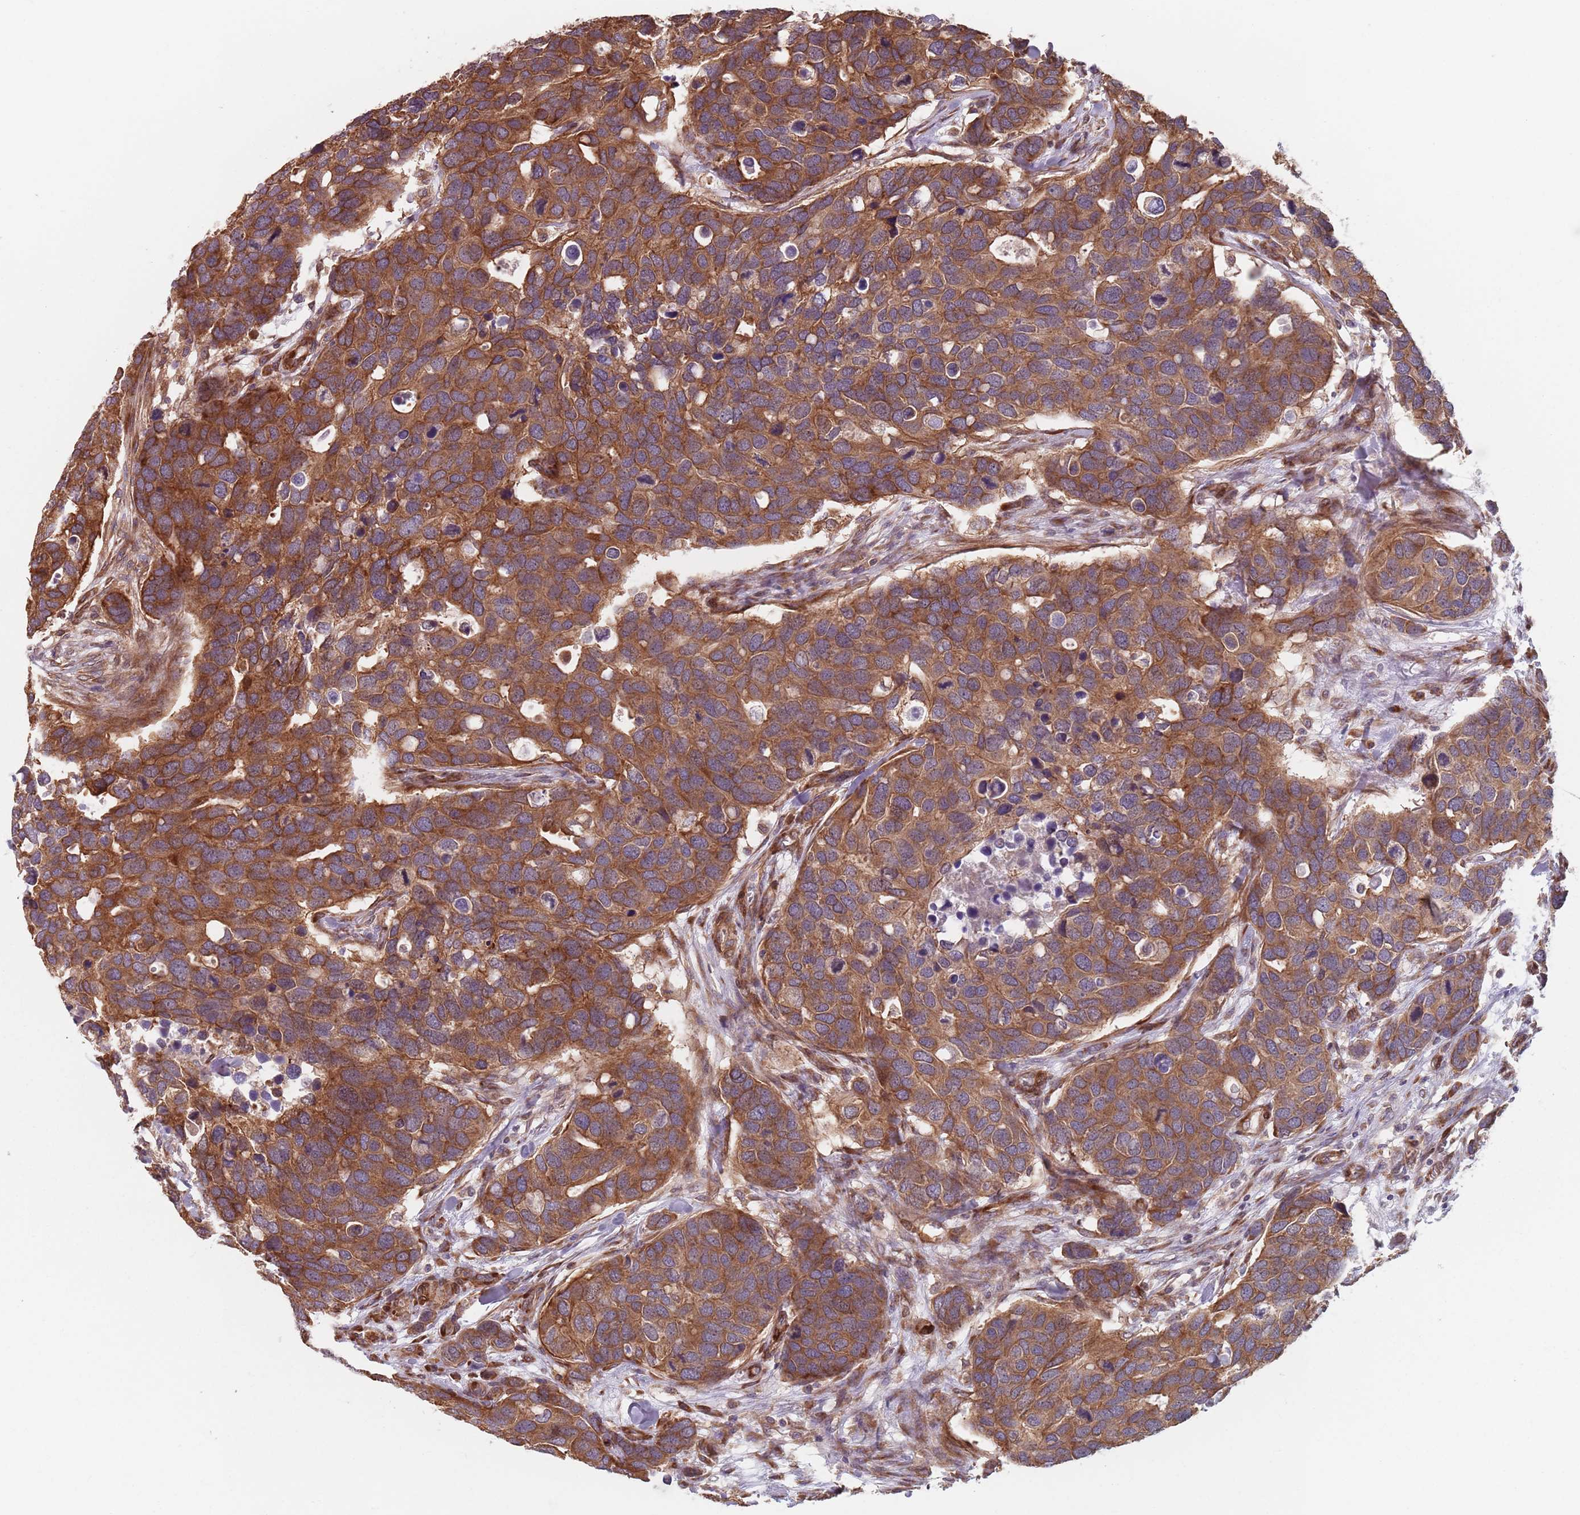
{"staining": {"intensity": "strong", "quantity": ">75%", "location": "cytoplasmic/membranous"}, "tissue": "breast cancer", "cell_type": "Tumor cells", "image_type": "cancer", "snomed": [{"axis": "morphology", "description": "Duct carcinoma"}, {"axis": "topography", "description": "Breast"}], "caption": "An image showing strong cytoplasmic/membranous positivity in approximately >75% of tumor cells in breast infiltrating ductal carcinoma, as visualized by brown immunohistochemical staining.", "gene": "NOTCH3", "patient": {"sex": "female", "age": 83}}